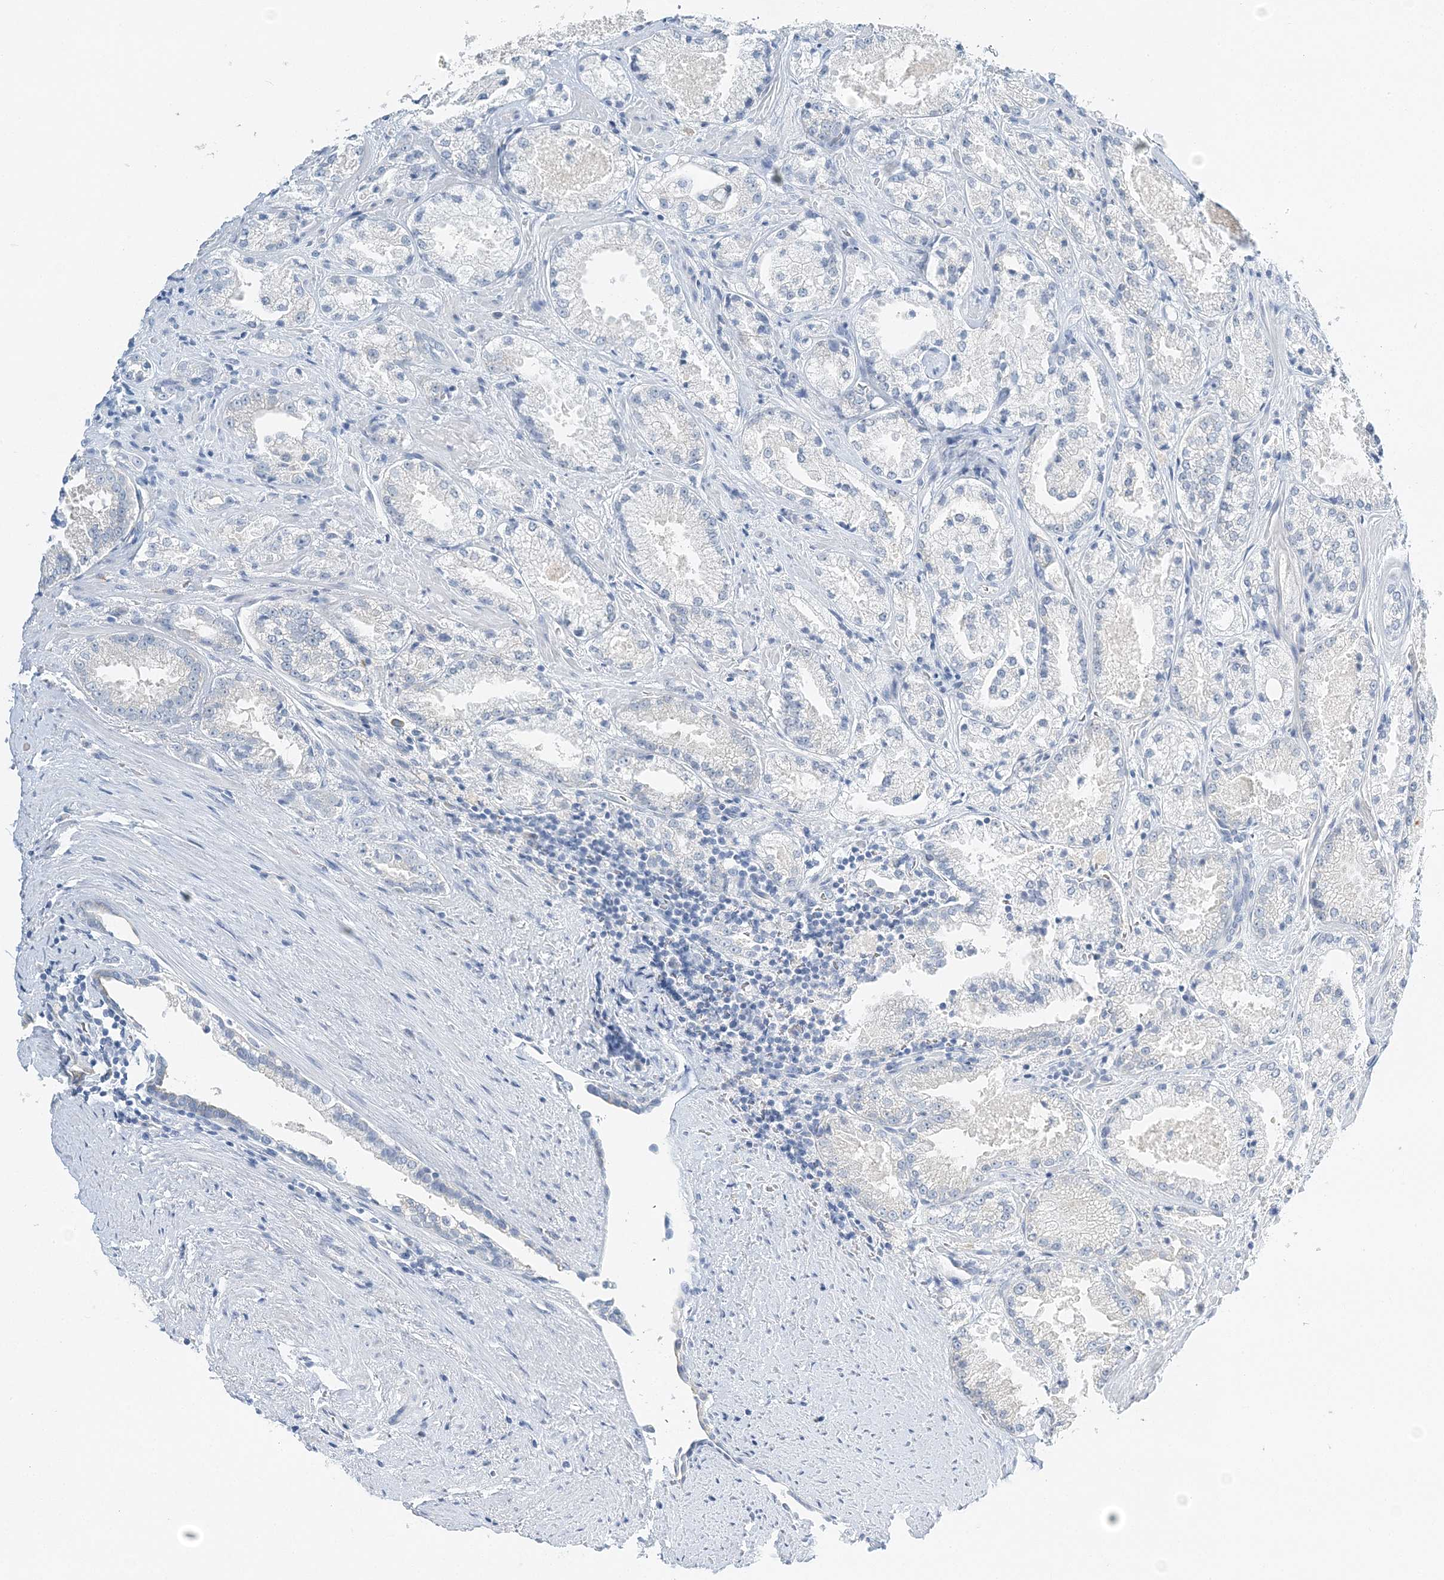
{"staining": {"intensity": "negative", "quantity": "none", "location": "none"}, "tissue": "prostate cancer", "cell_type": "Tumor cells", "image_type": "cancer", "snomed": [{"axis": "morphology", "description": "Adenocarcinoma, High grade"}, {"axis": "topography", "description": "Prostate"}], "caption": "This photomicrograph is of prostate high-grade adenocarcinoma stained with immunohistochemistry (IHC) to label a protein in brown with the nuclei are counter-stained blue. There is no staining in tumor cells.", "gene": "VILL", "patient": {"sex": "male", "age": 73}}